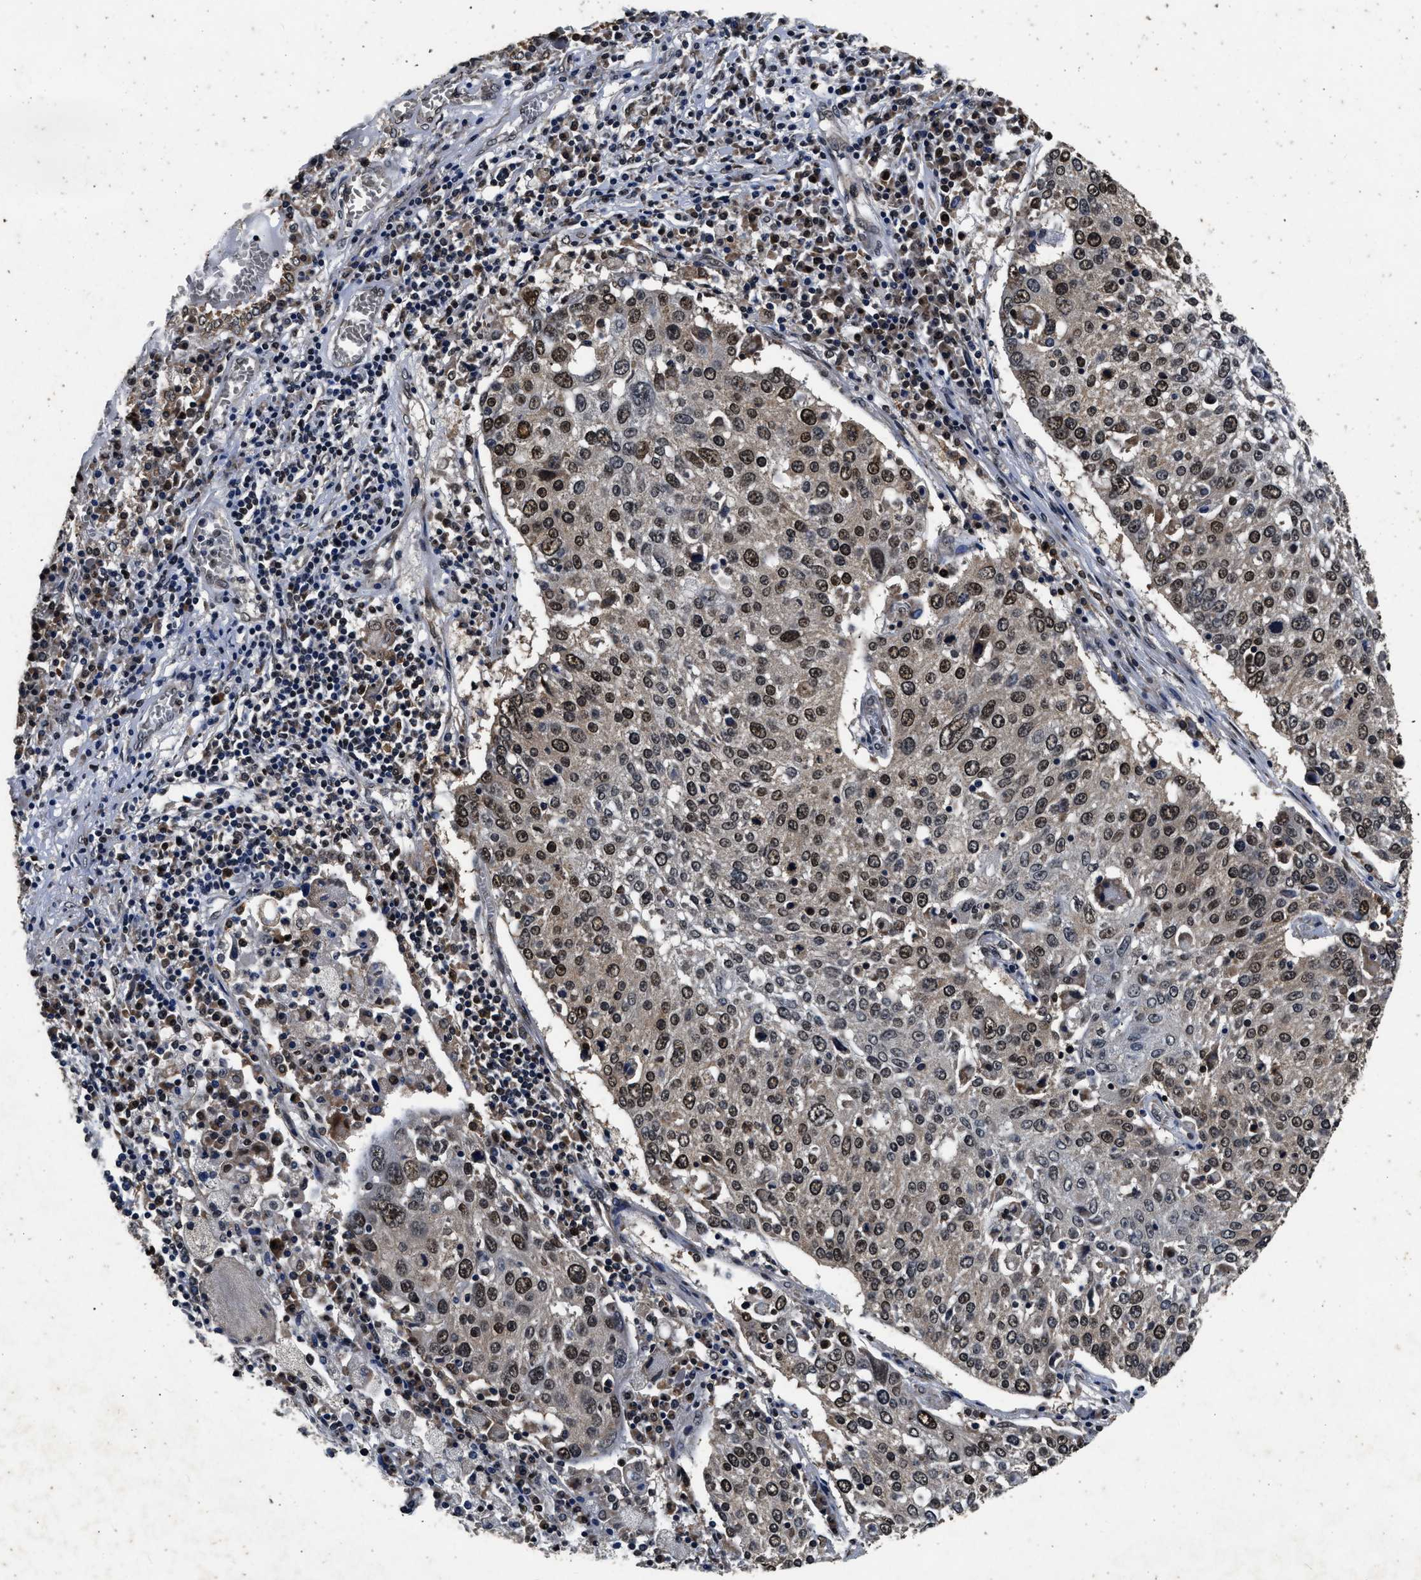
{"staining": {"intensity": "moderate", "quantity": ">75%", "location": "nuclear"}, "tissue": "lung cancer", "cell_type": "Tumor cells", "image_type": "cancer", "snomed": [{"axis": "morphology", "description": "Squamous cell carcinoma, NOS"}, {"axis": "topography", "description": "Lung"}], "caption": "High-power microscopy captured an IHC photomicrograph of lung cancer (squamous cell carcinoma), revealing moderate nuclear positivity in approximately >75% of tumor cells.", "gene": "CSTF1", "patient": {"sex": "male", "age": 65}}